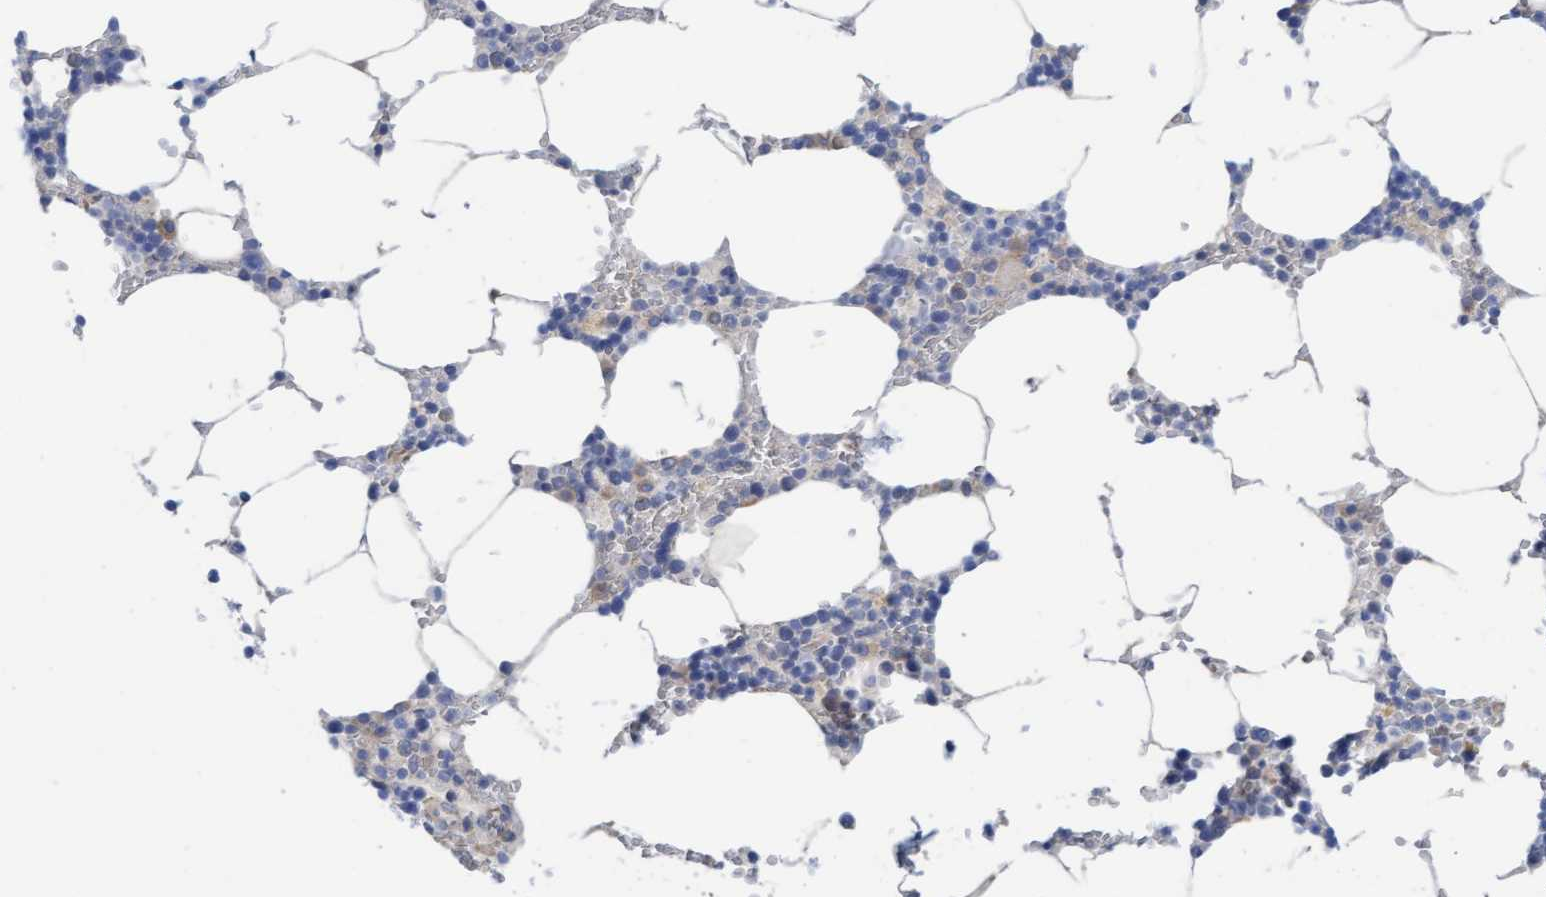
{"staining": {"intensity": "weak", "quantity": "<25%", "location": "cytoplasmic/membranous"}, "tissue": "bone marrow", "cell_type": "Hematopoietic cells", "image_type": "normal", "snomed": [{"axis": "morphology", "description": "Normal tissue, NOS"}, {"axis": "topography", "description": "Bone marrow"}], "caption": "This is a photomicrograph of immunohistochemistry staining of benign bone marrow, which shows no positivity in hematopoietic cells.", "gene": "CDK5RAP3", "patient": {"sex": "male", "age": 70}}